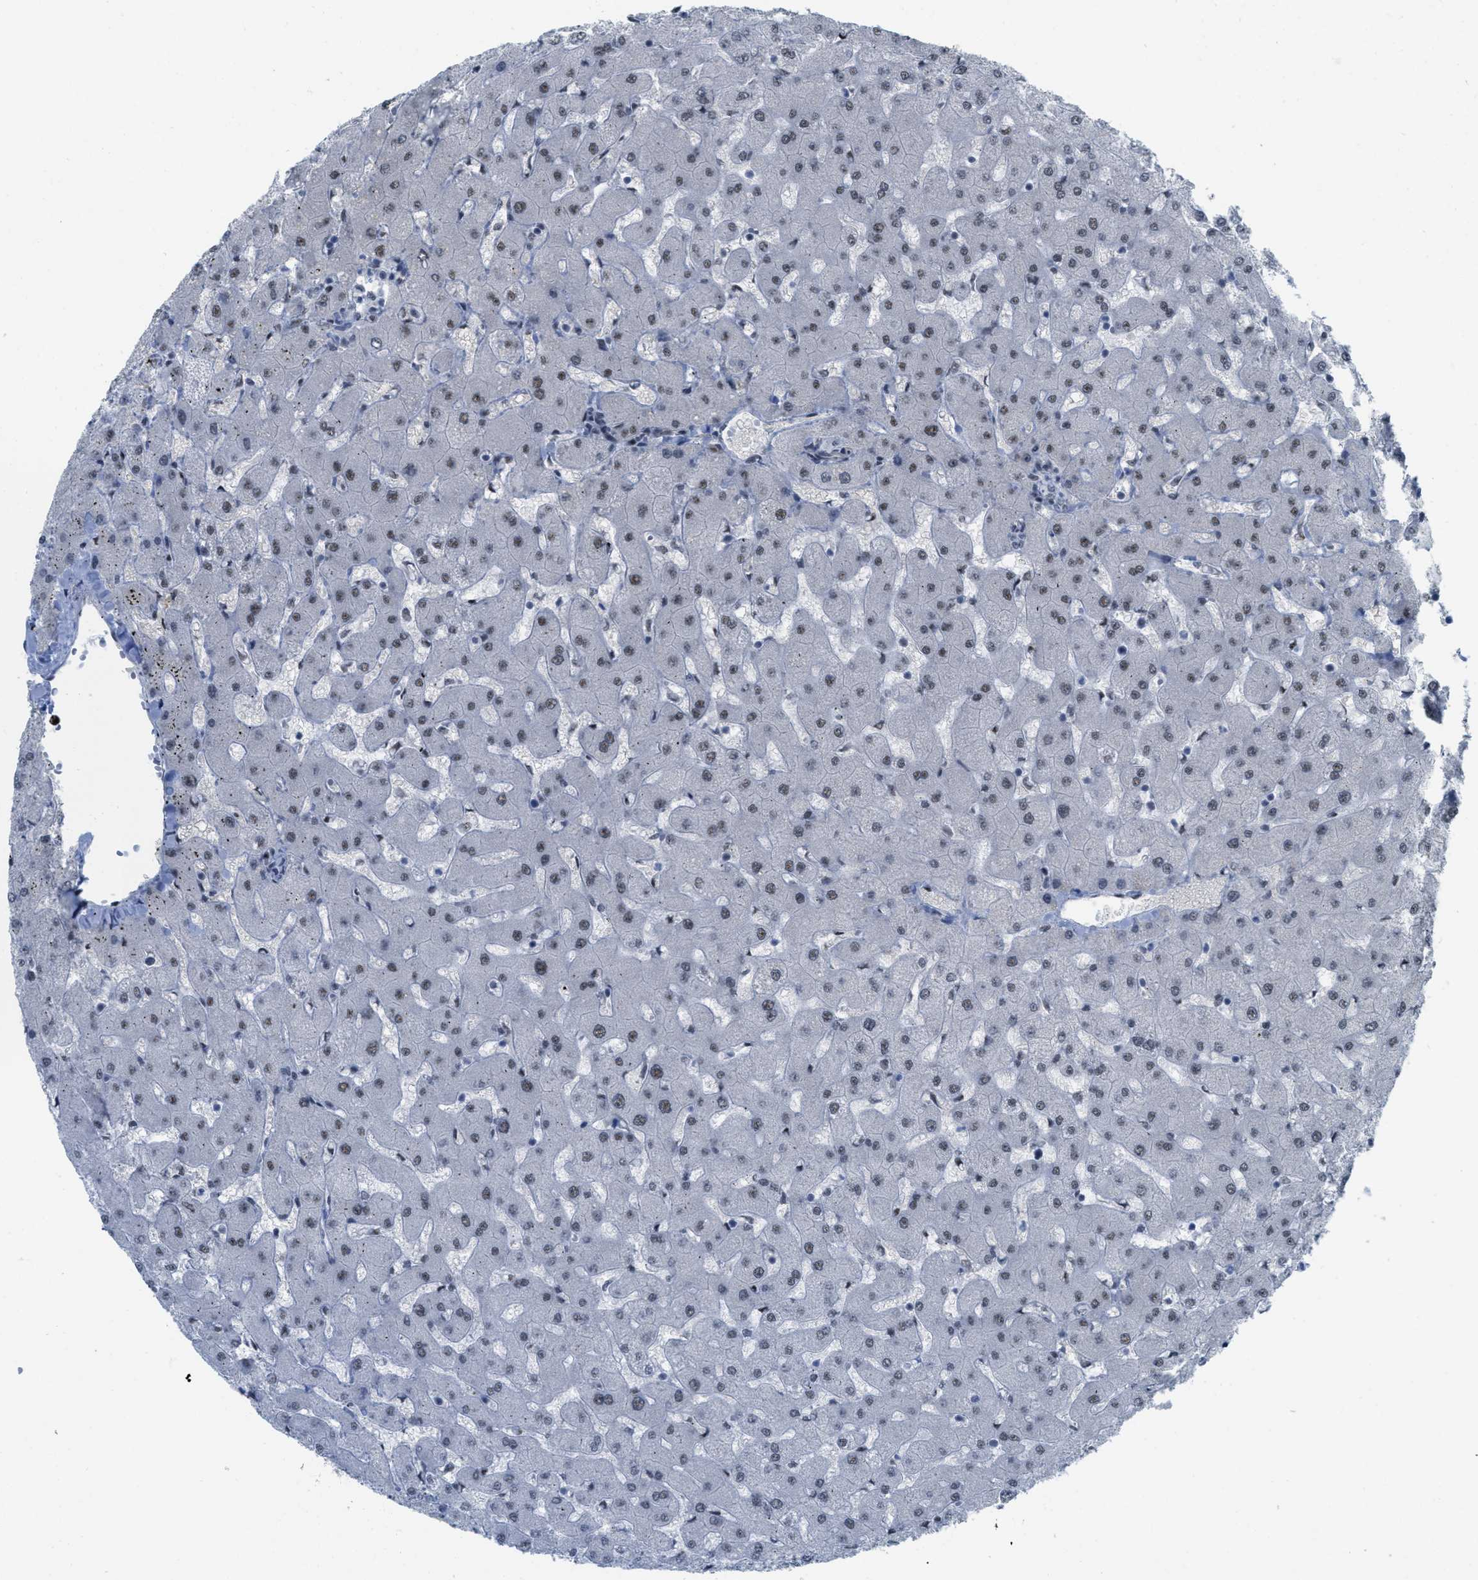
{"staining": {"intensity": "negative", "quantity": "none", "location": "none"}, "tissue": "liver", "cell_type": "Cholangiocytes", "image_type": "normal", "snomed": [{"axis": "morphology", "description": "Normal tissue, NOS"}, {"axis": "topography", "description": "Liver"}], "caption": "Cholangiocytes are negative for brown protein staining in benign liver. The staining is performed using DAB (3,3'-diaminobenzidine) brown chromogen with nuclei counter-stained in using hematoxylin.", "gene": "LRRC8B", "patient": {"sex": "female", "age": 63}}